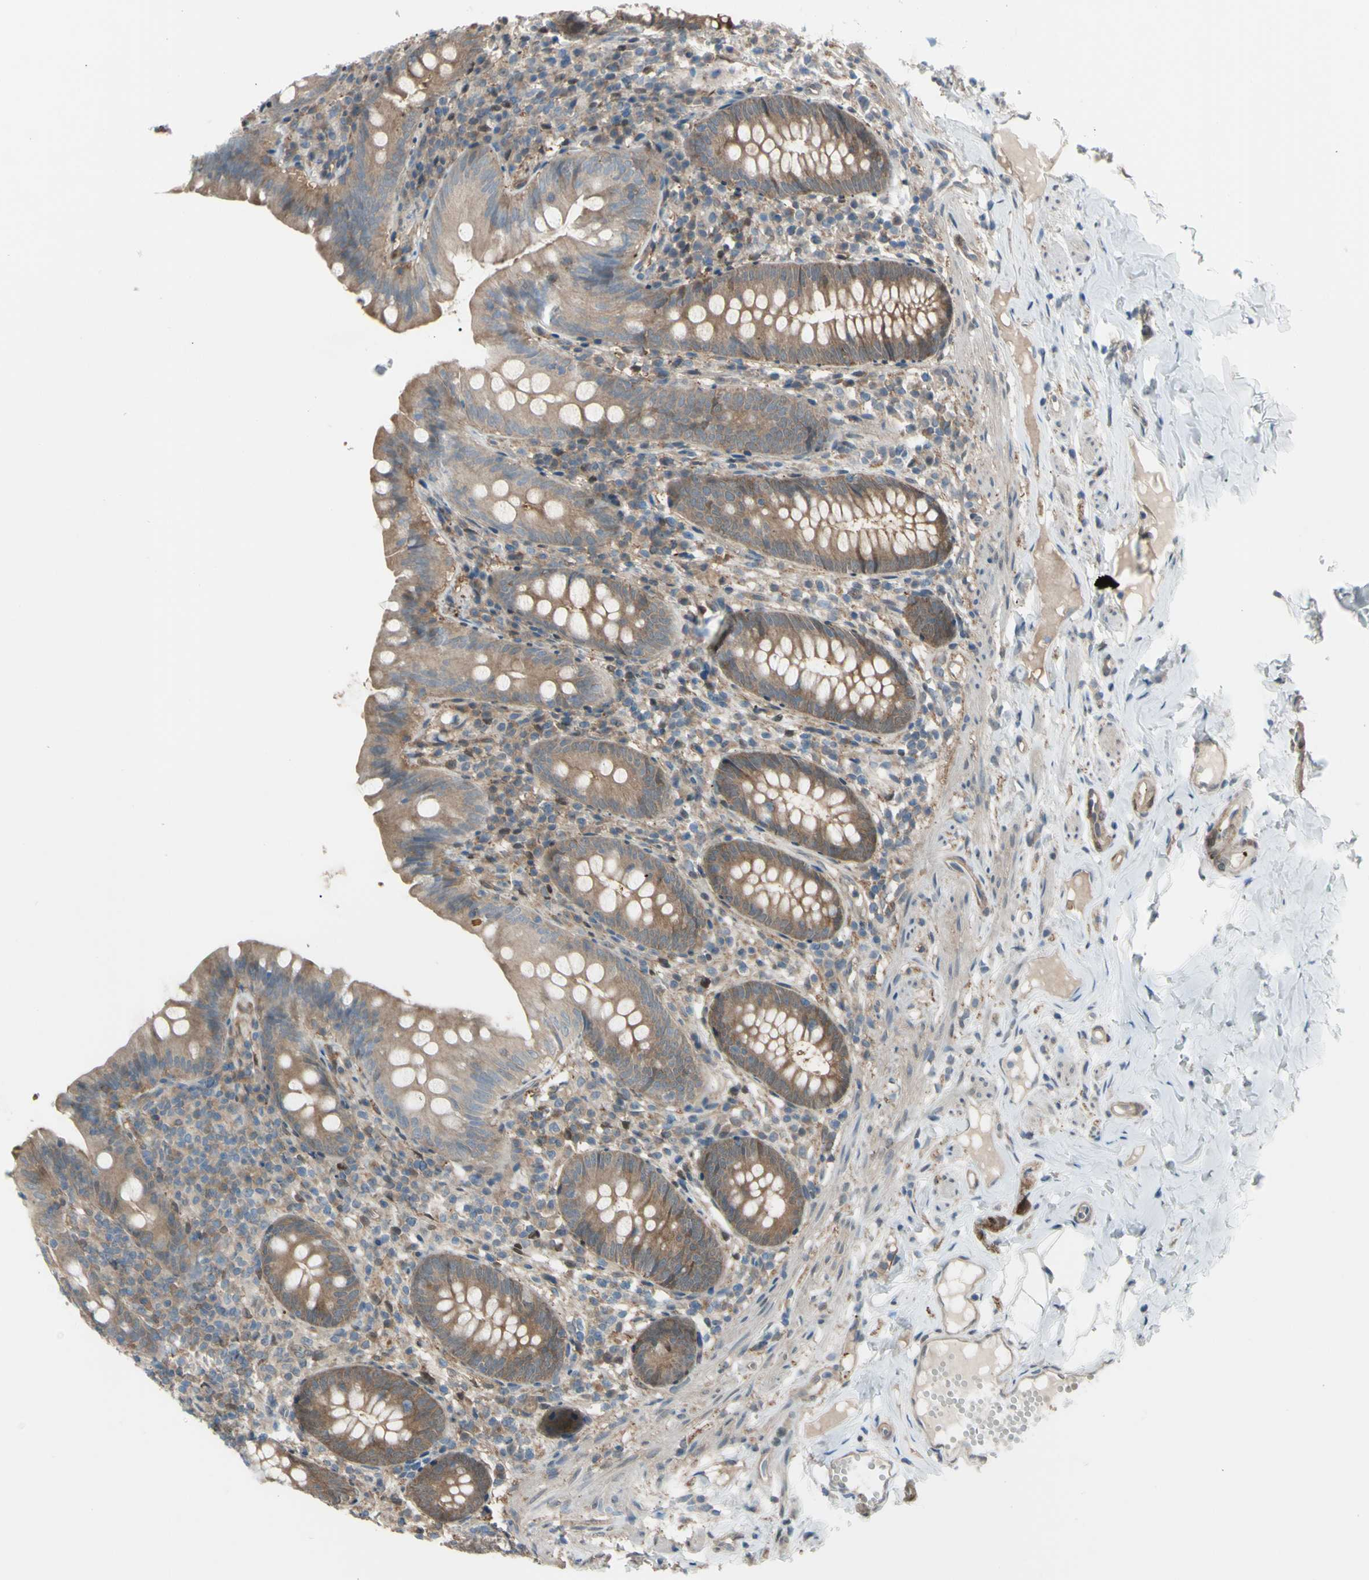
{"staining": {"intensity": "moderate", "quantity": "25%-75%", "location": "cytoplasmic/membranous"}, "tissue": "appendix", "cell_type": "Glandular cells", "image_type": "normal", "snomed": [{"axis": "morphology", "description": "Normal tissue, NOS"}, {"axis": "topography", "description": "Appendix"}], "caption": "Immunohistochemical staining of benign human appendix displays moderate cytoplasmic/membranous protein expression in approximately 25%-75% of glandular cells. (DAB (3,3'-diaminobenzidine) IHC with brightfield microscopy, high magnification).", "gene": "YWHAQ", "patient": {"sex": "male", "age": 52}}